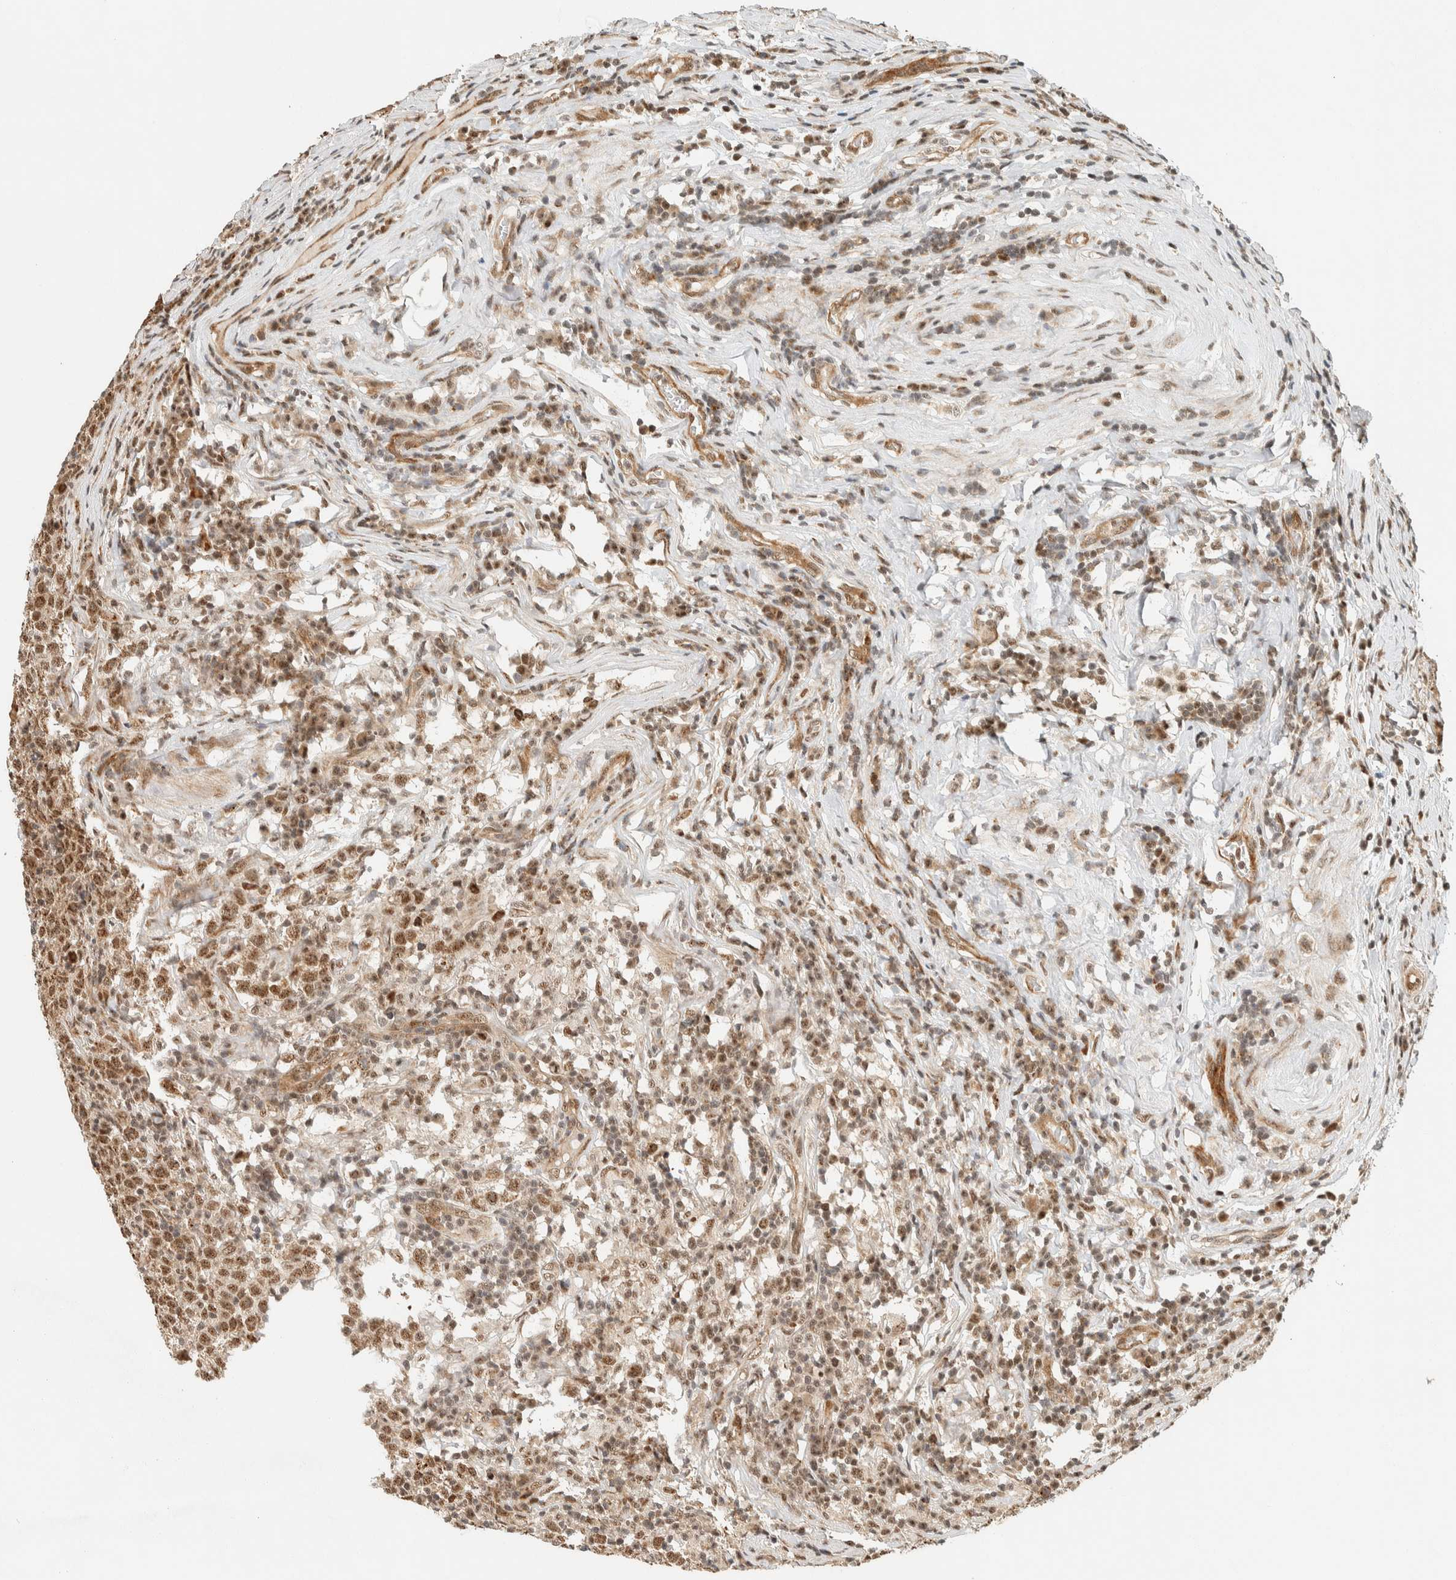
{"staining": {"intensity": "moderate", "quantity": ">75%", "location": "nuclear"}, "tissue": "testis cancer", "cell_type": "Tumor cells", "image_type": "cancer", "snomed": [{"axis": "morphology", "description": "Seminoma, NOS"}, {"axis": "topography", "description": "Testis"}], "caption": "Immunohistochemistry (IHC) of human testis cancer reveals medium levels of moderate nuclear staining in about >75% of tumor cells.", "gene": "SIK1", "patient": {"sex": "male", "age": 43}}